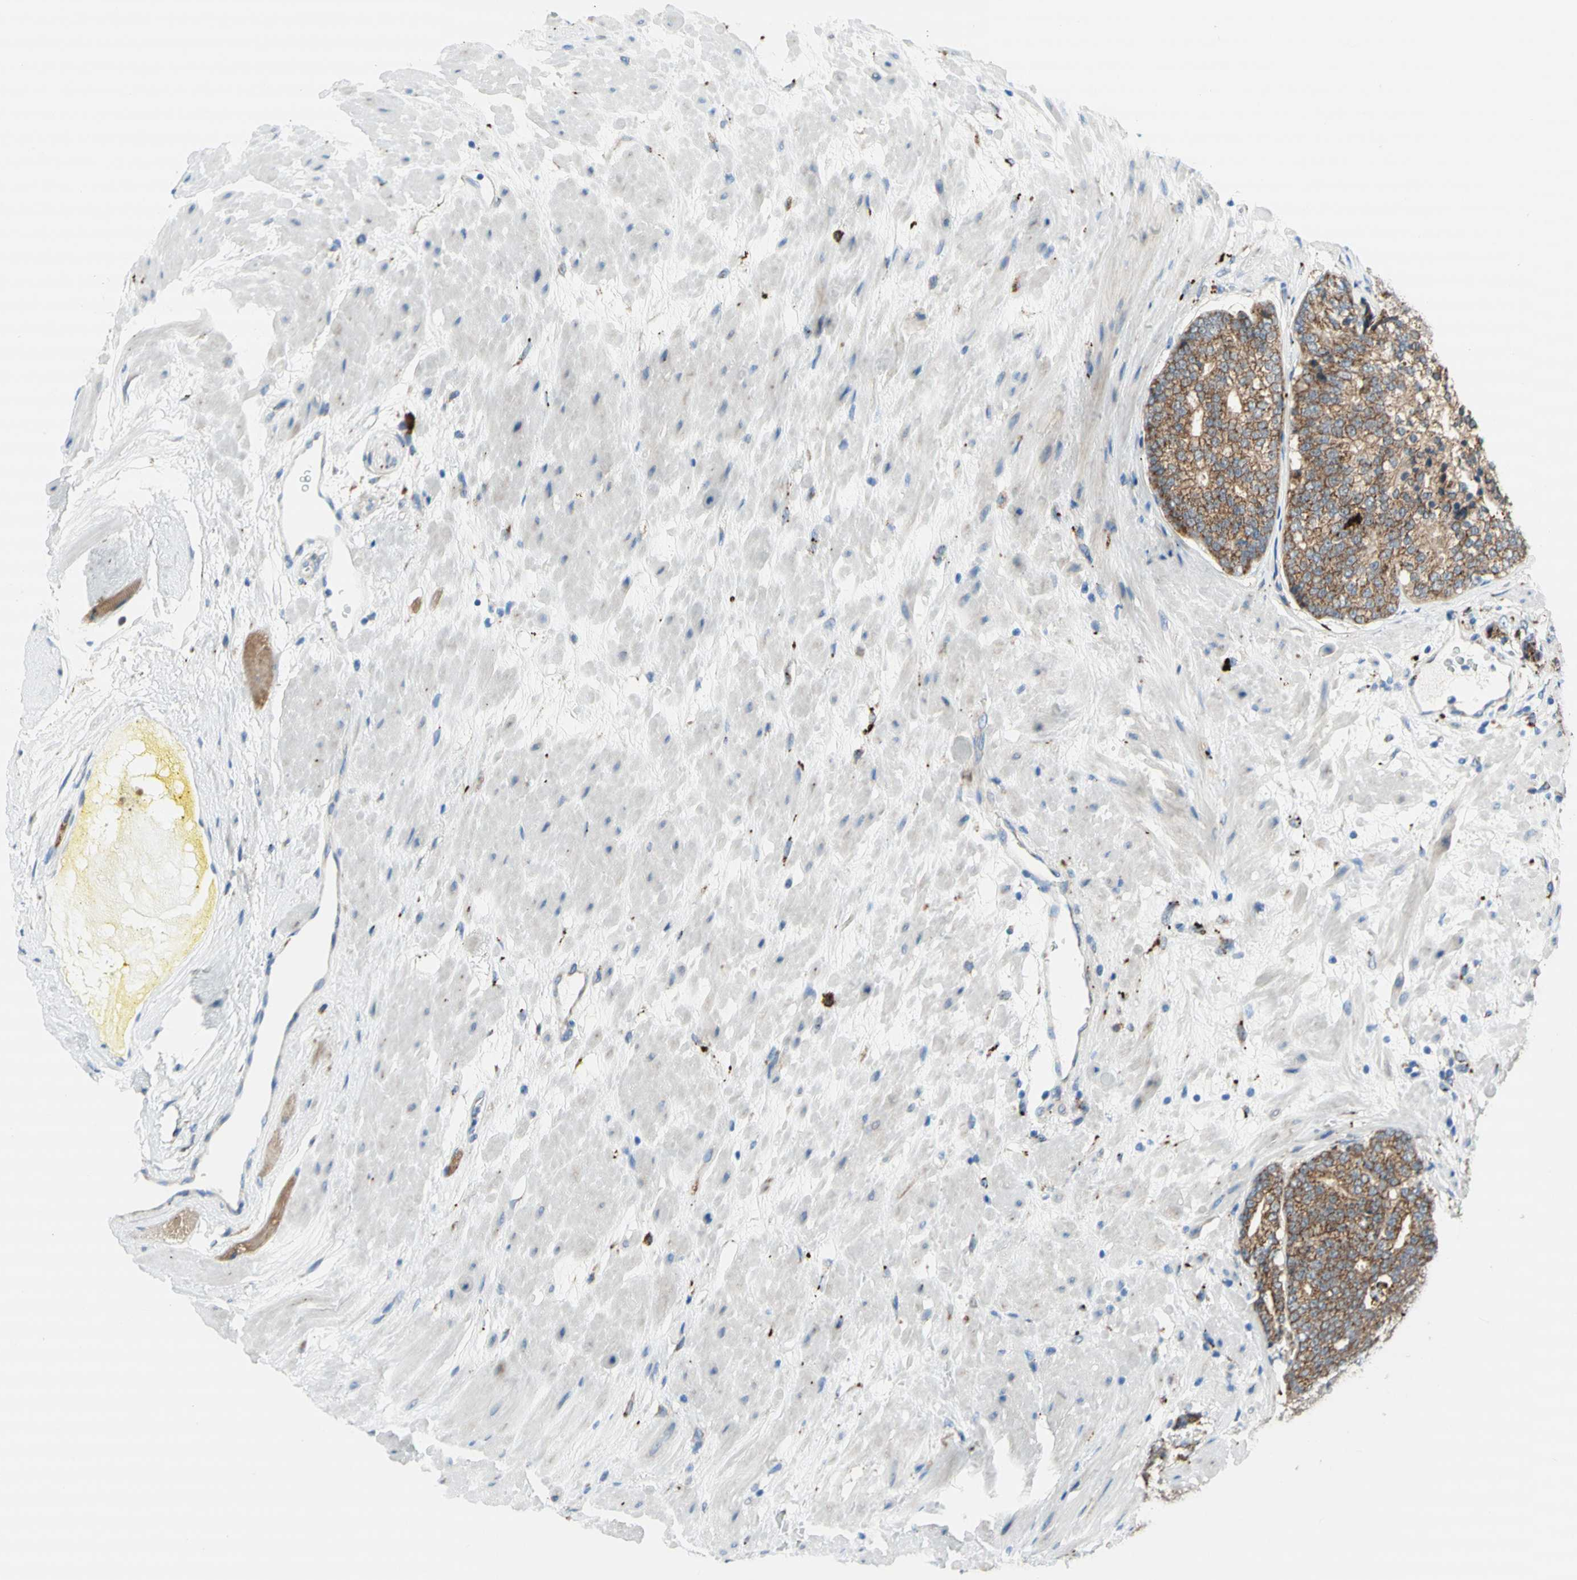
{"staining": {"intensity": "moderate", "quantity": ">75%", "location": "cytoplasmic/membranous"}, "tissue": "prostate cancer", "cell_type": "Tumor cells", "image_type": "cancer", "snomed": [{"axis": "morphology", "description": "Adenocarcinoma, High grade"}, {"axis": "topography", "description": "Prostate"}], "caption": "Immunohistochemistry image of prostate cancer (high-grade adenocarcinoma) stained for a protein (brown), which demonstrates medium levels of moderate cytoplasmic/membranous positivity in about >75% of tumor cells.", "gene": "URB2", "patient": {"sex": "male", "age": 61}}